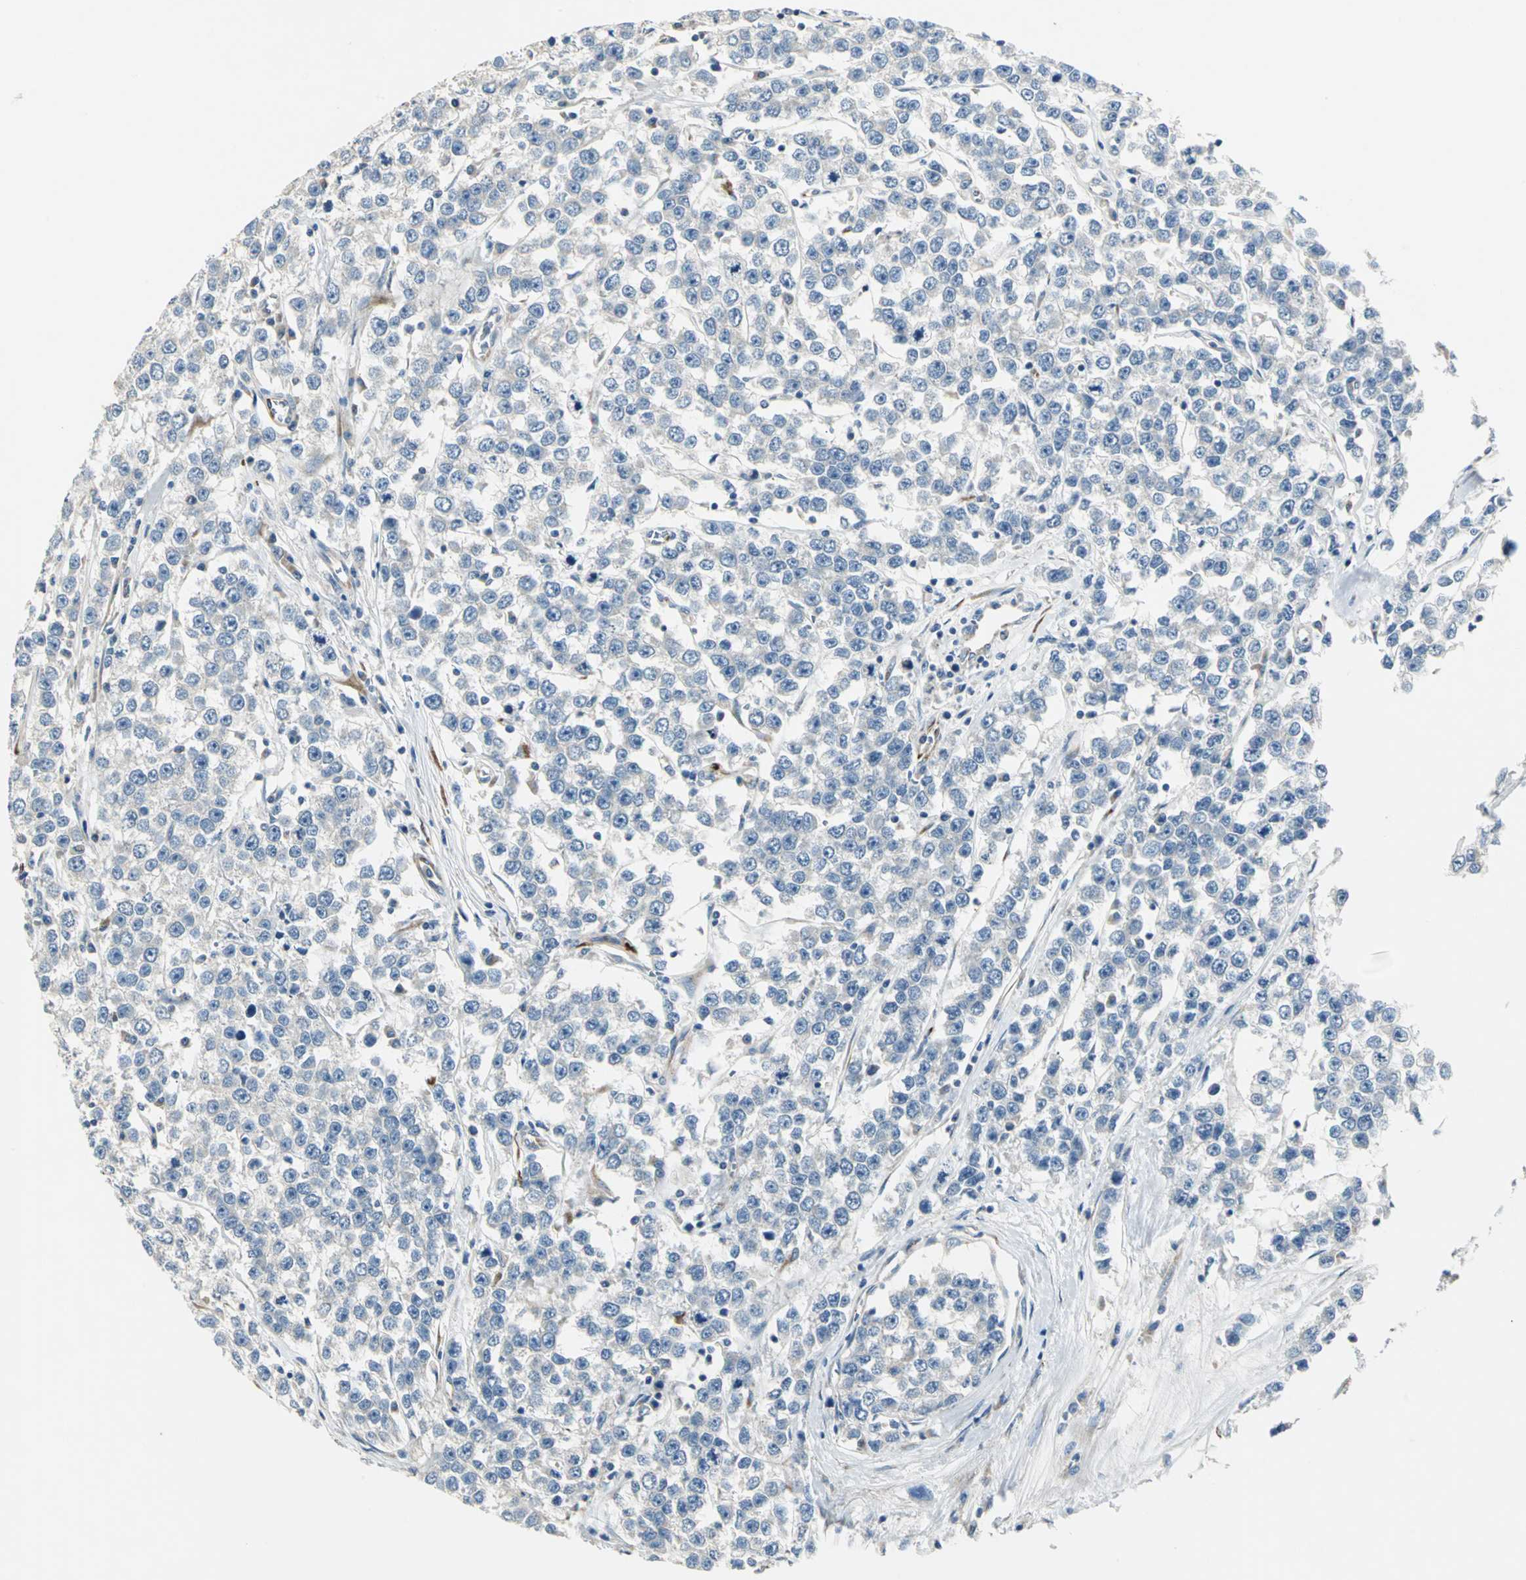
{"staining": {"intensity": "negative", "quantity": "none", "location": "none"}, "tissue": "testis cancer", "cell_type": "Tumor cells", "image_type": "cancer", "snomed": [{"axis": "morphology", "description": "Seminoma, NOS"}, {"axis": "morphology", "description": "Carcinoma, Embryonal, NOS"}, {"axis": "topography", "description": "Testis"}], "caption": "Immunohistochemical staining of human testis embryonal carcinoma displays no significant staining in tumor cells. Brightfield microscopy of immunohistochemistry stained with DAB (3,3'-diaminobenzidine) (brown) and hematoxylin (blue), captured at high magnification.", "gene": "B3GNT2", "patient": {"sex": "male", "age": 52}}